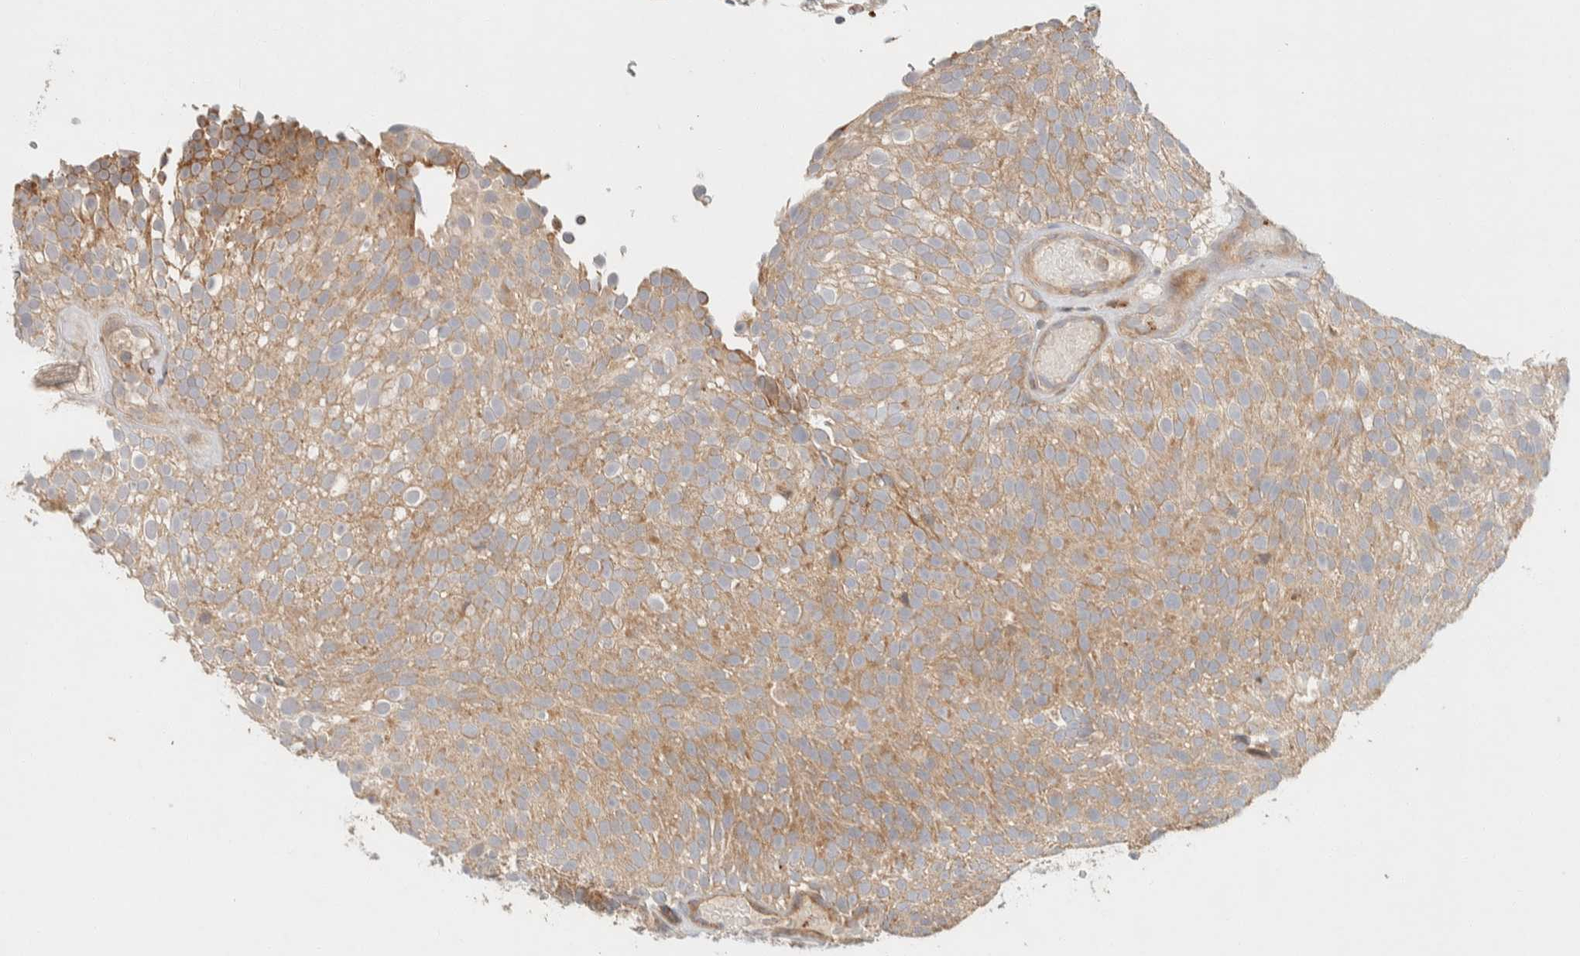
{"staining": {"intensity": "weak", "quantity": ">75%", "location": "cytoplasmic/membranous"}, "tissue": "urothelial cancer", "cell_type": "Tumor cells", "image_type": "cancer", "snomed": [{"axis": "morphology", "description": "Urothelial carcinoma, Low grade"}, {"axis": "topography", "description": "Urinary bladder"}], "caption": "Human low-grade urothelial carcinoma stained with a brown dye demonstrates weak cytoplasmic/membranous positive staining in about >75% of tumor cells.", "gene": "KIF9", "patient": {"sex": "male", "age": 78}}